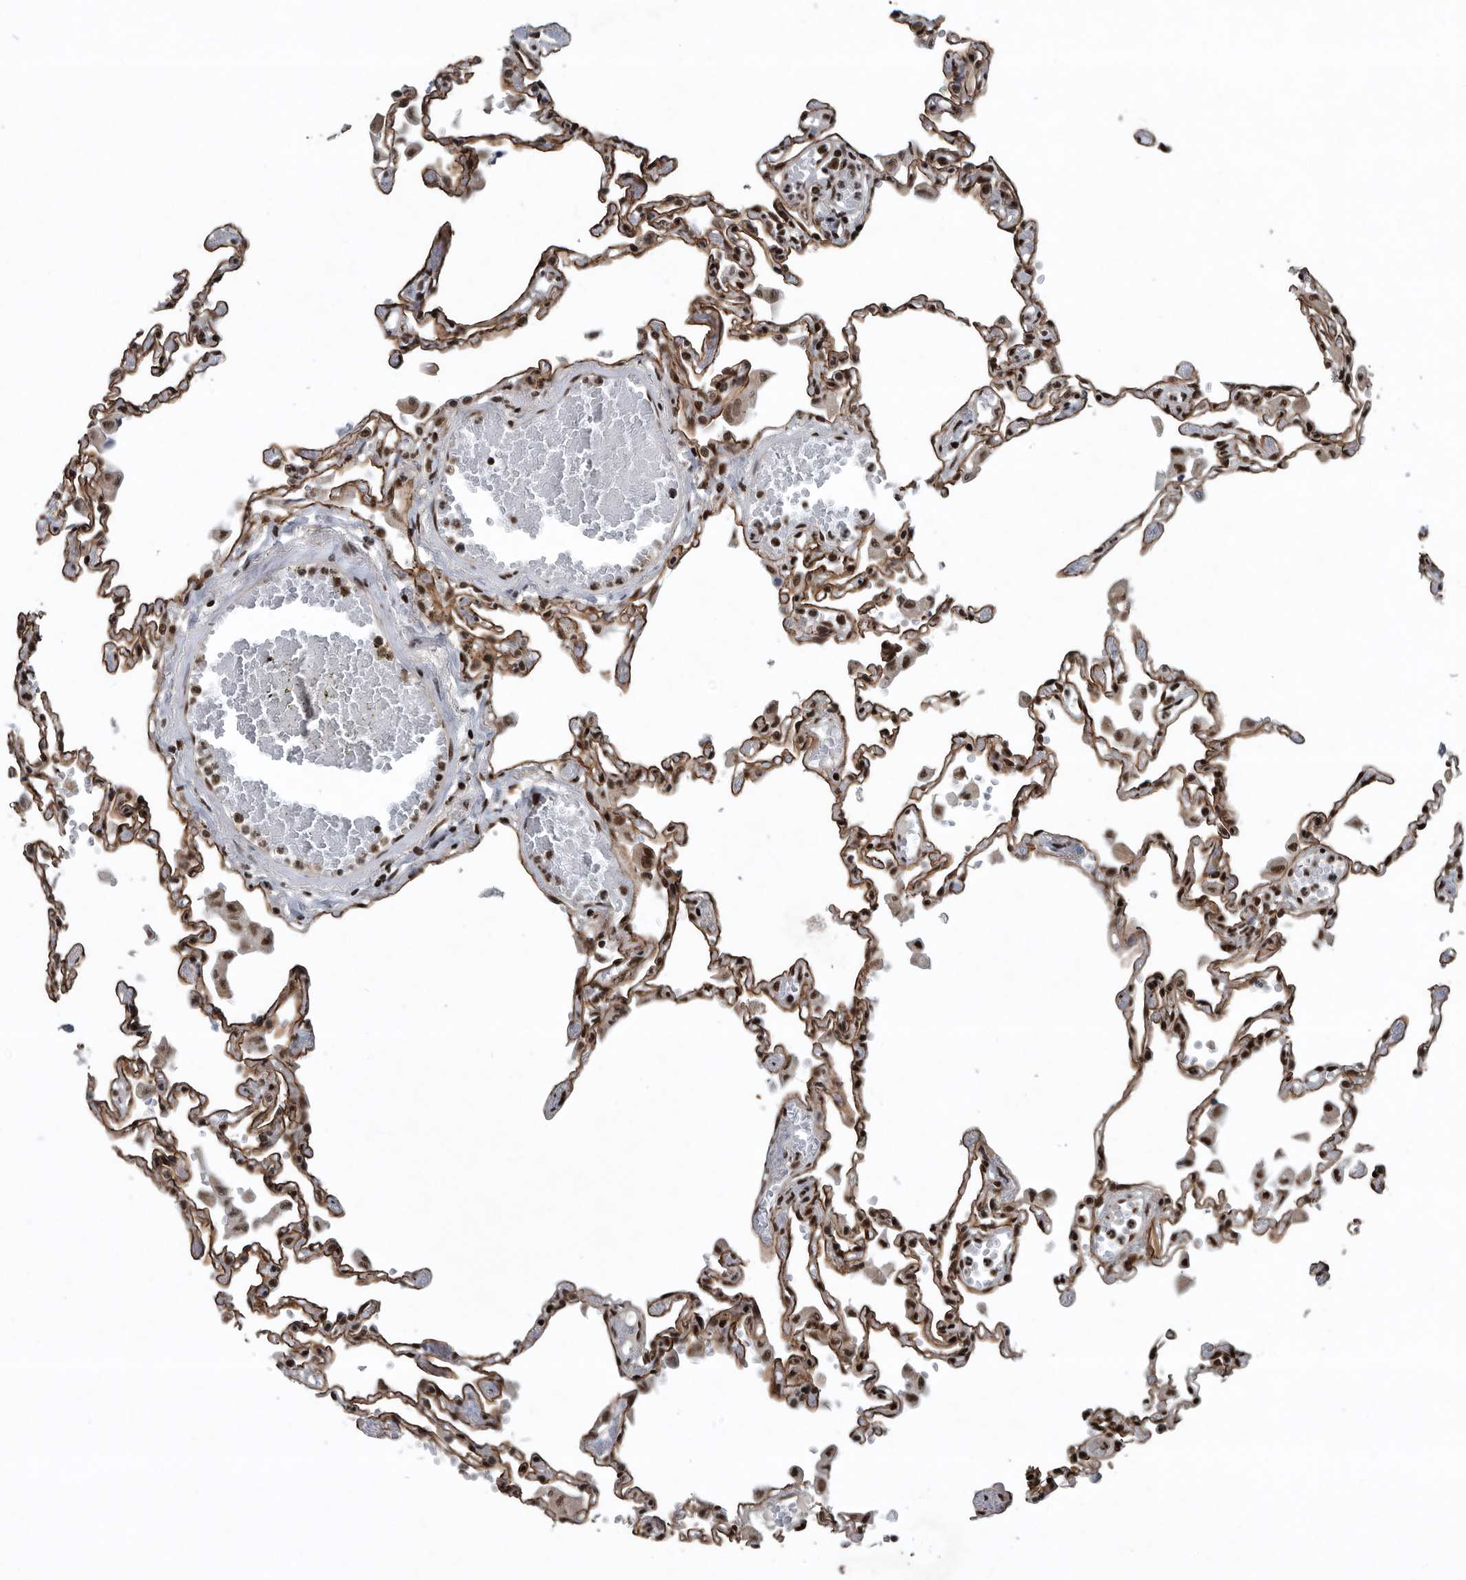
{"staining": {"intensity": "moderate", "quantity": ">75%", "location": "cytoplasmic/membranous,nuclear"}, "tissue": "lung", "cell_type": "Alveolar cells", "image_type": "normal", "snomed": [{"axis": "morphology", "description": "Normal tissue, NOS"}, {"axis": "topography", "description": "Bronchus"}, {"axis": "topography", "description": "Lung"}], "caption": "A photomicrograph of human lung stained for a protein displays moderate cytoplasmic/membranous,nuclear brown staining in alveolar cells.", "gene": "SENP7", "patient": {"sex": "female", "age": 49}}